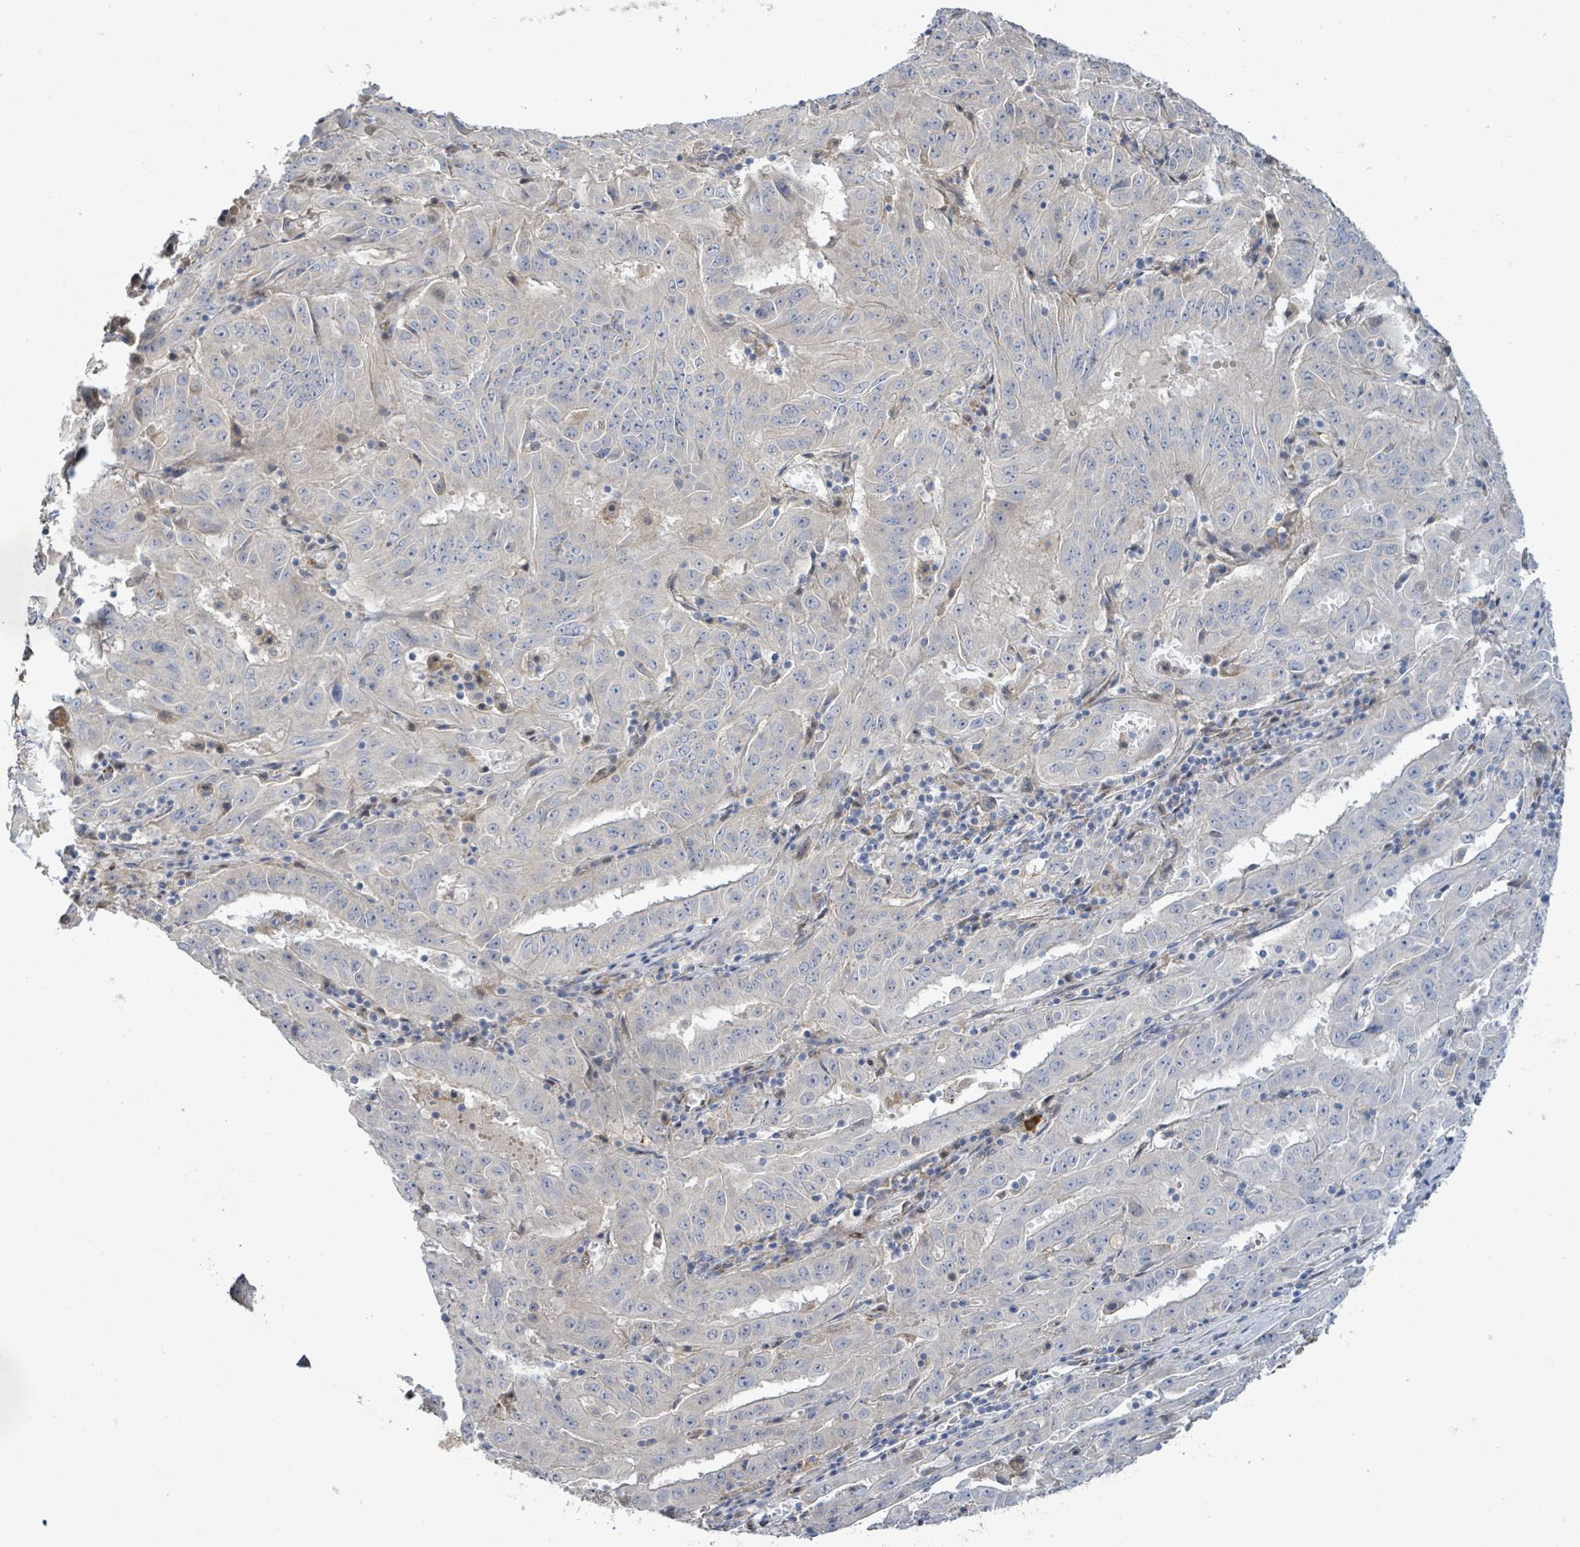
{"staining": {"intensity": "negative", "quantity": "none", "location": "none"}, "tissue": "pancreatic cancer", "cell_type": "Tumor cells", "image_type": "cancer", "snomed": [{"axis": "morphology", "description": "Adenocarcinoma, NOS"}, {"axis": "topography", "description": "Pancreas"}], "caption": "This is a image of IHC staining of pancreatic cancer (adenocarcinoma), which shows no staining in tumor cells. (Brightfield microscopy of DAB IHC at high magnification).", "gene": "SLIT3", "patient": {"sex": "male", "age": 63}}